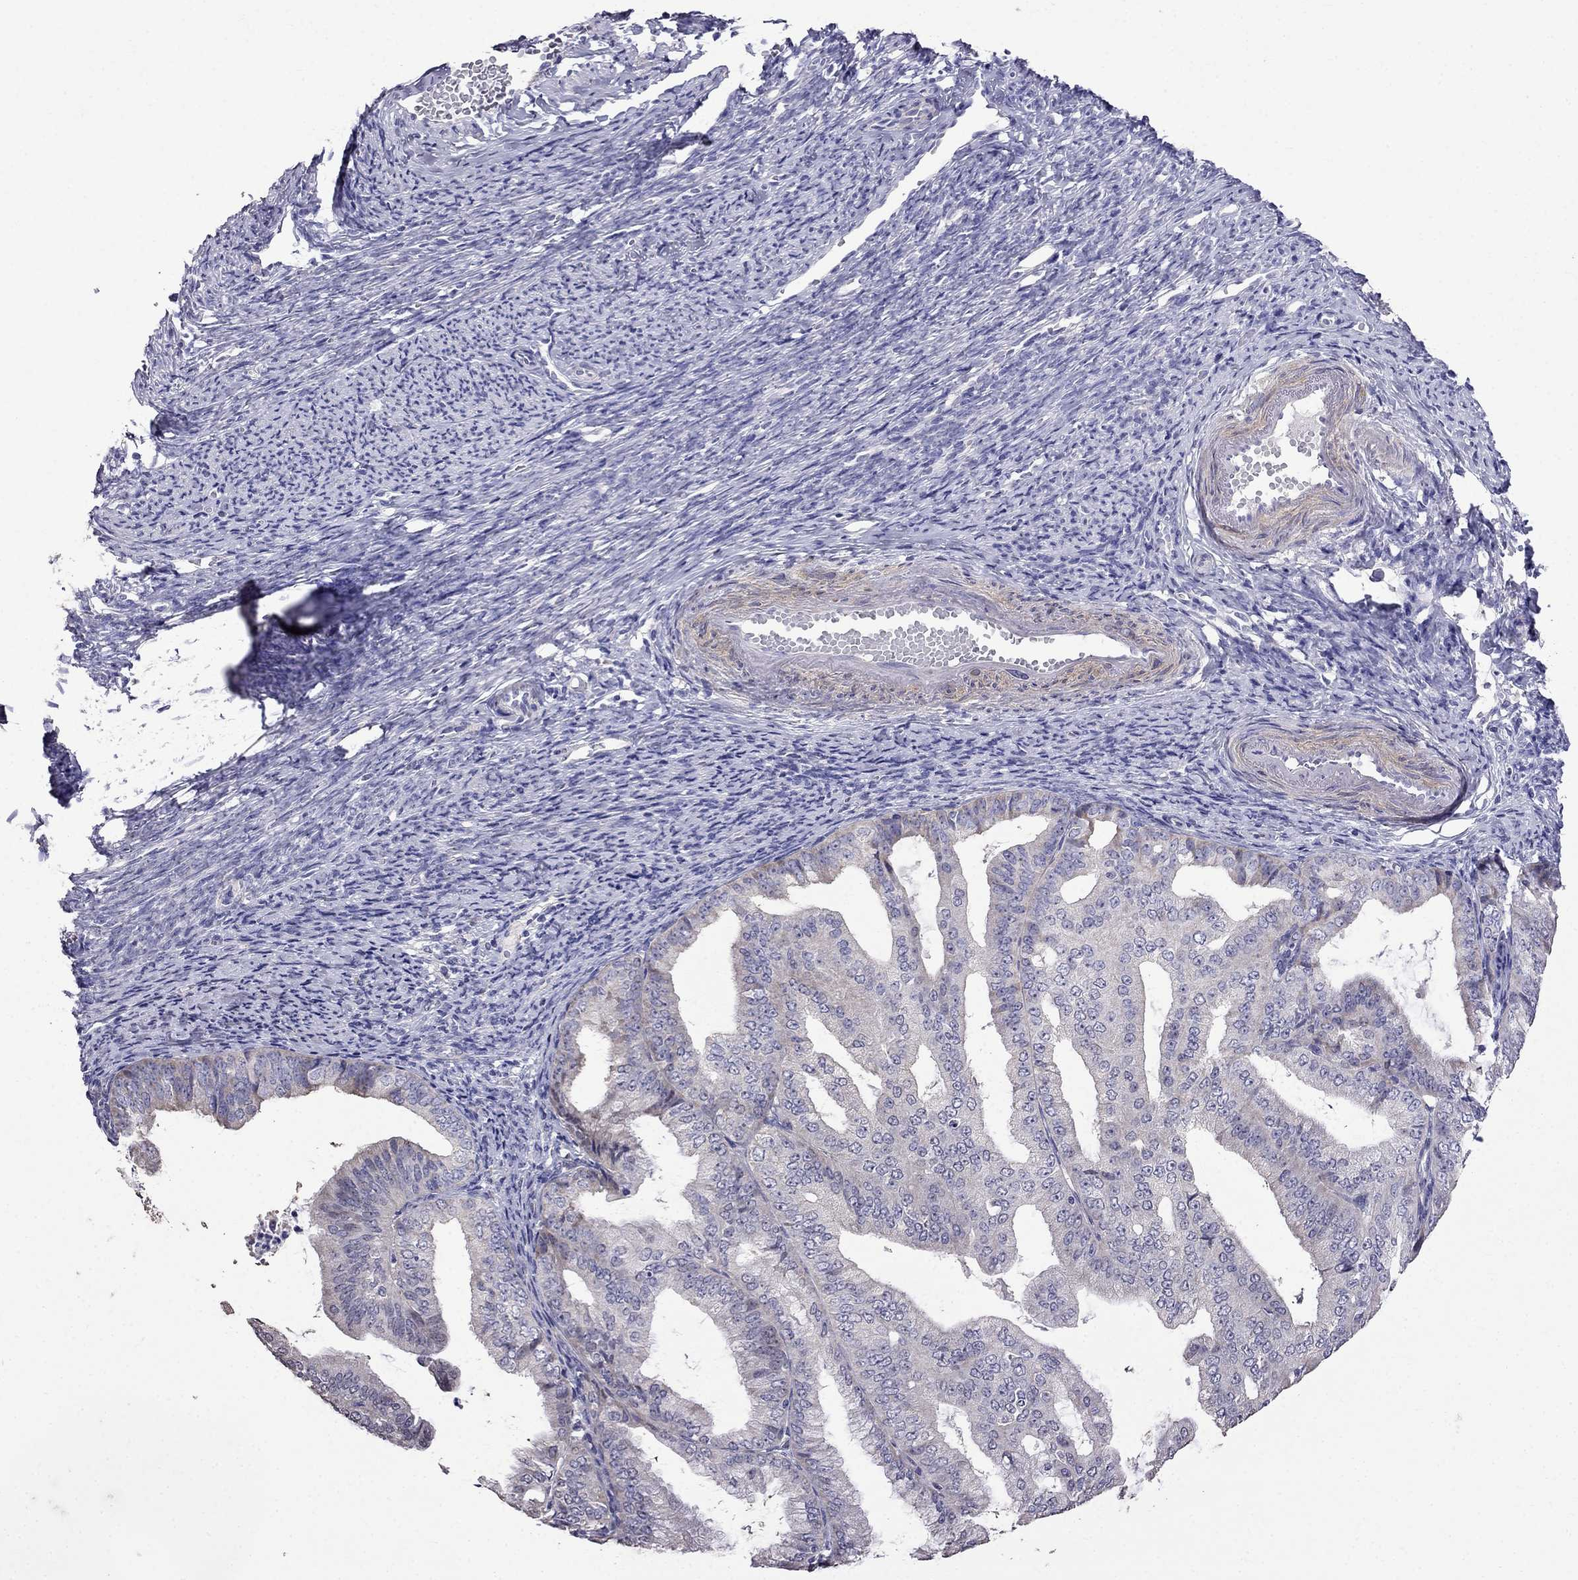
{"staining": {"intensity": "negative", "quantity": "none", "location": "none"}, "tissue": "endometrial cancer", "cell_type": "Tumor cells", "image_type": "cancer", "snomed": [{"axis": "morphology", "description": "Adenocarcinoma, NOS"}, {"axis": "topography", "description": "Endometrium"}], "caption": "Endometrial cancer was stained to show a protein in brown. There is no significant staining in tumor cells.", "gene": "AK5", "patient": {"sex": "female", "age": 63}}